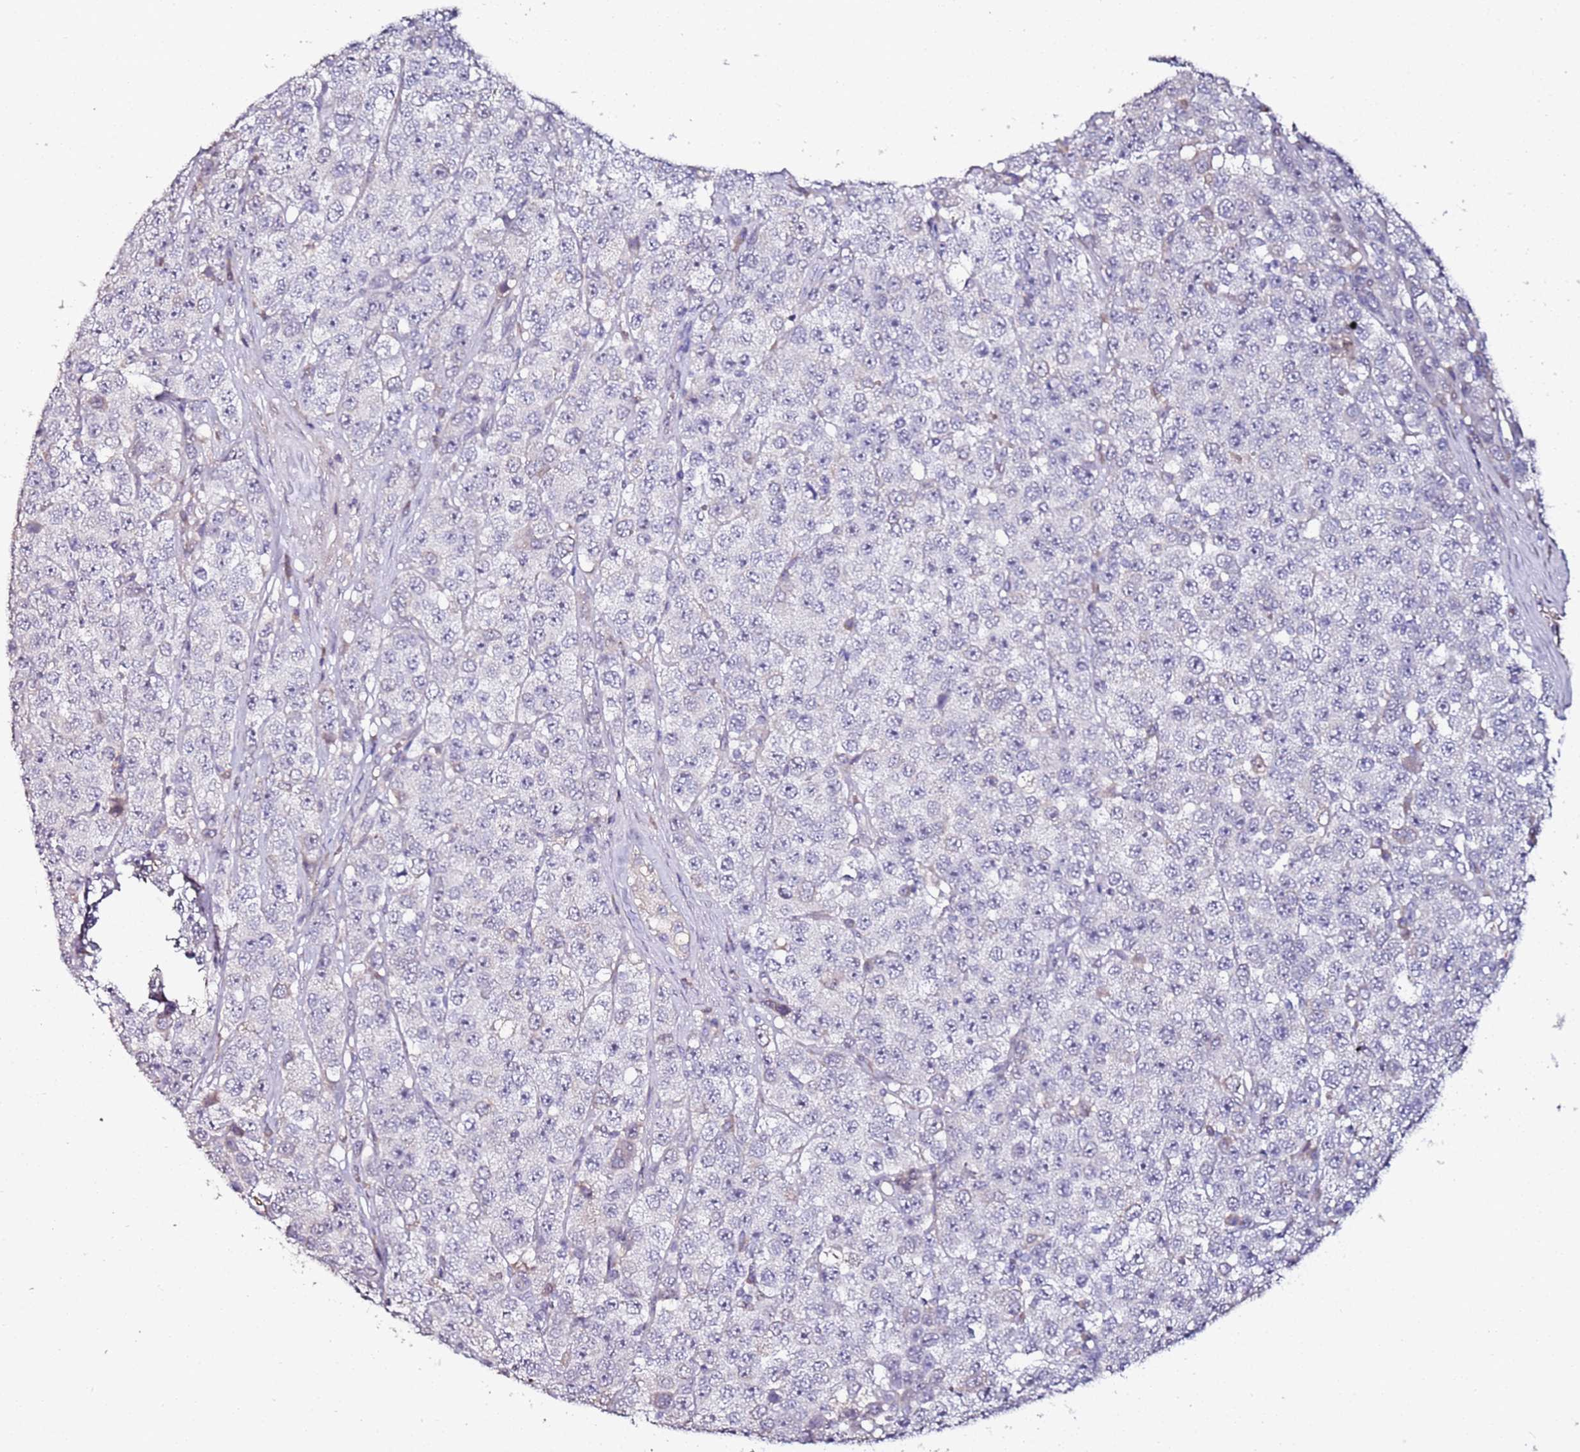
{"staining": {"intensity": "negative", "quantity": "none", "location": "none"}, "tissue": "testis cancer", "cell_type": "Tumor cells", "image_type": "cancer", "snomed": [{"axis": "morphology", "description": "Seminoma, NOS"}, {"axis": "topography", "description": "Testis"}], "caption": "Protein analysis of testis cancer reveals no significant positivity in tumor cells.", "gene": "C3orf80", "patient": {"sex": "male", "age": 28}}